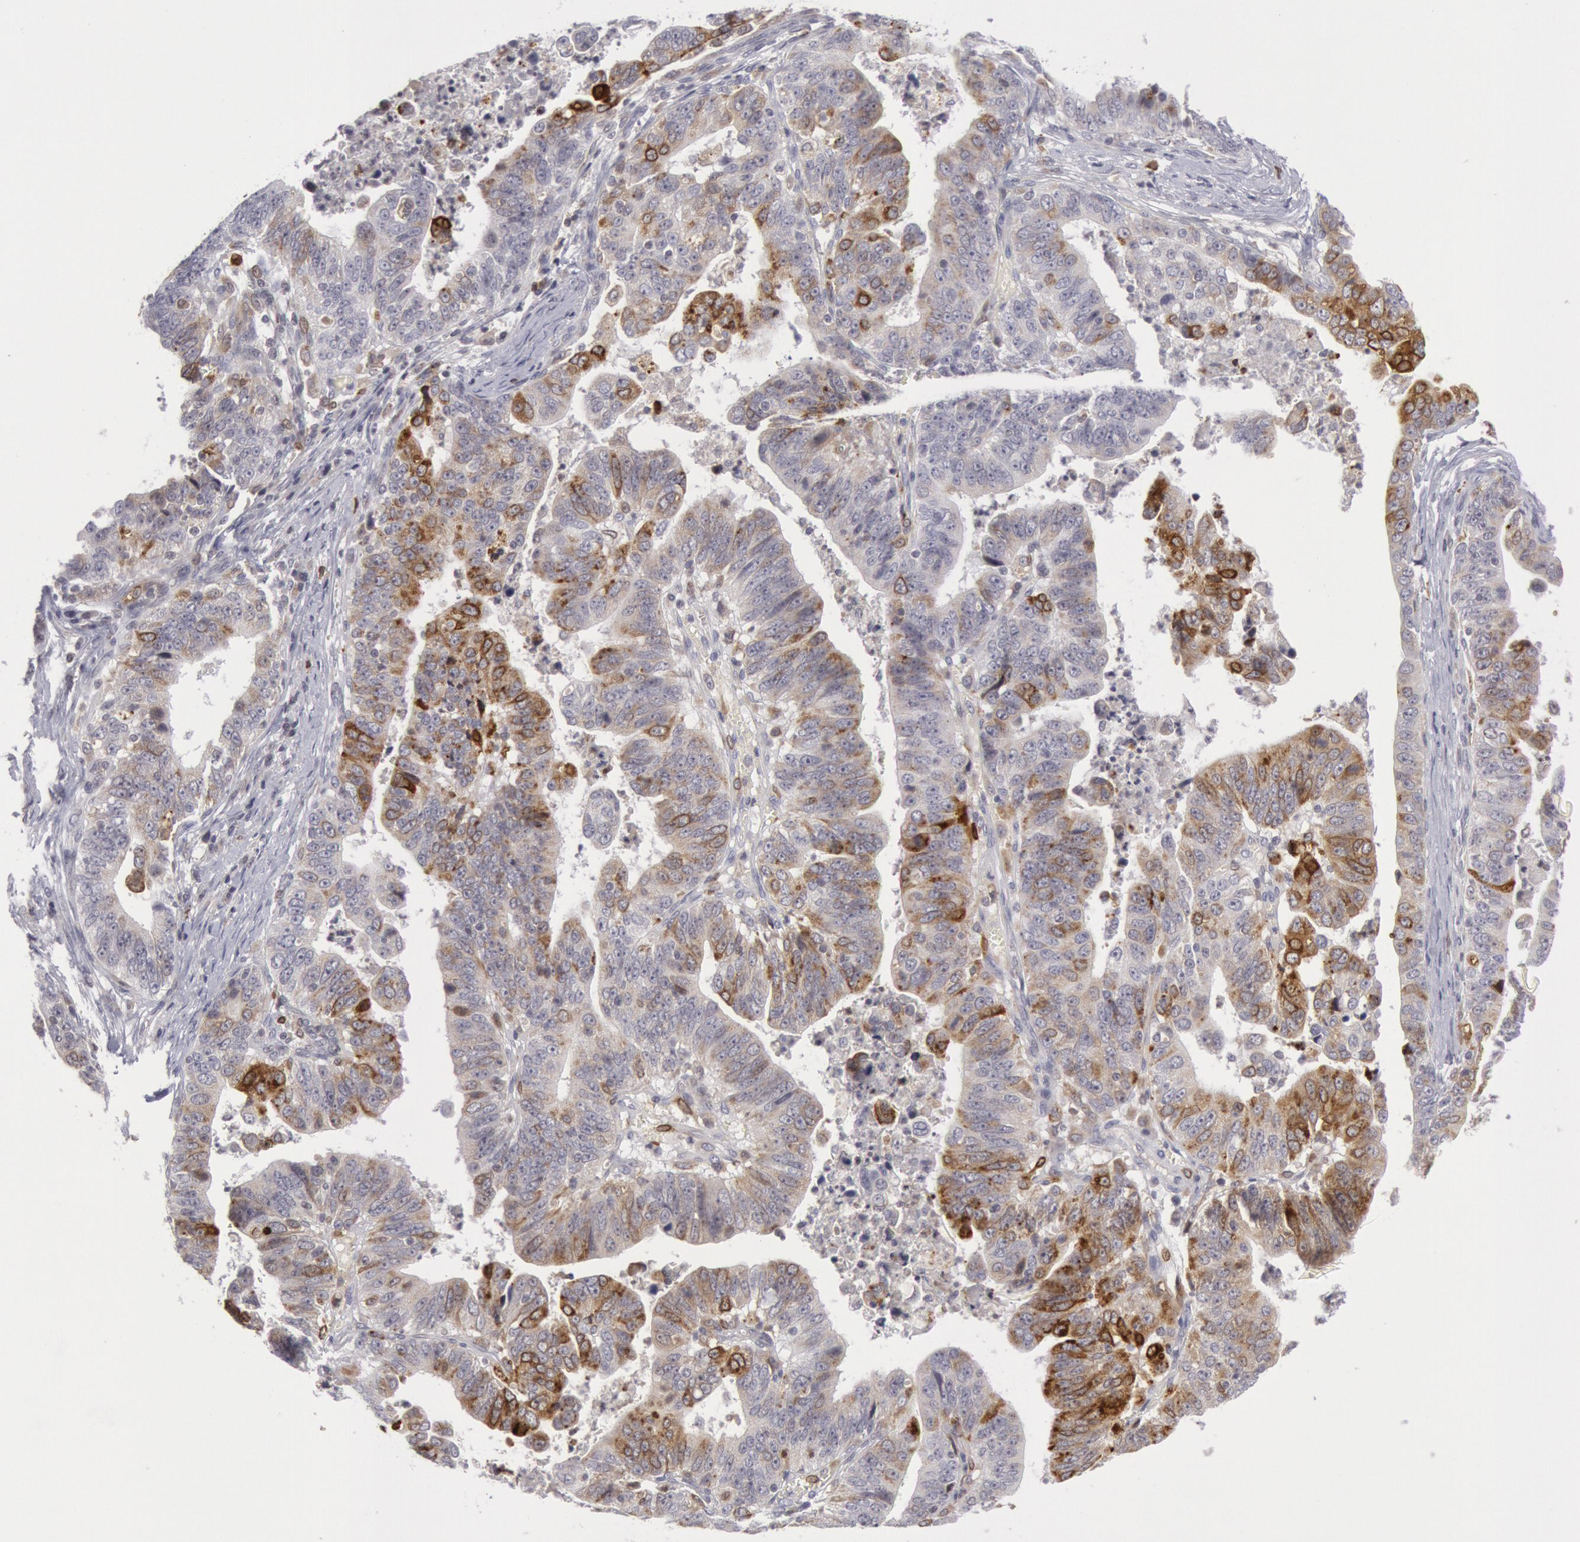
{"staining": {"intensity": "moderate", "quantity": "<25%", "location": "cytoplasmic/membranous"}, "tissue": "stomach cancer", "cell_type": "Tumor cells", "image_type": "cancer", "snomed": [{"axis": "morphology", "description": "Adenocarcinoma, NOS"}, {"axis": "topography", "description": "Stomach, upper"}], "caption": "Moderate cytoplasmic/membranous protein staining is present in about <25% of tumor cells in stomach cancer.", "gene": "PTGS2", "patient": {"sex": "female", "age": 50}}